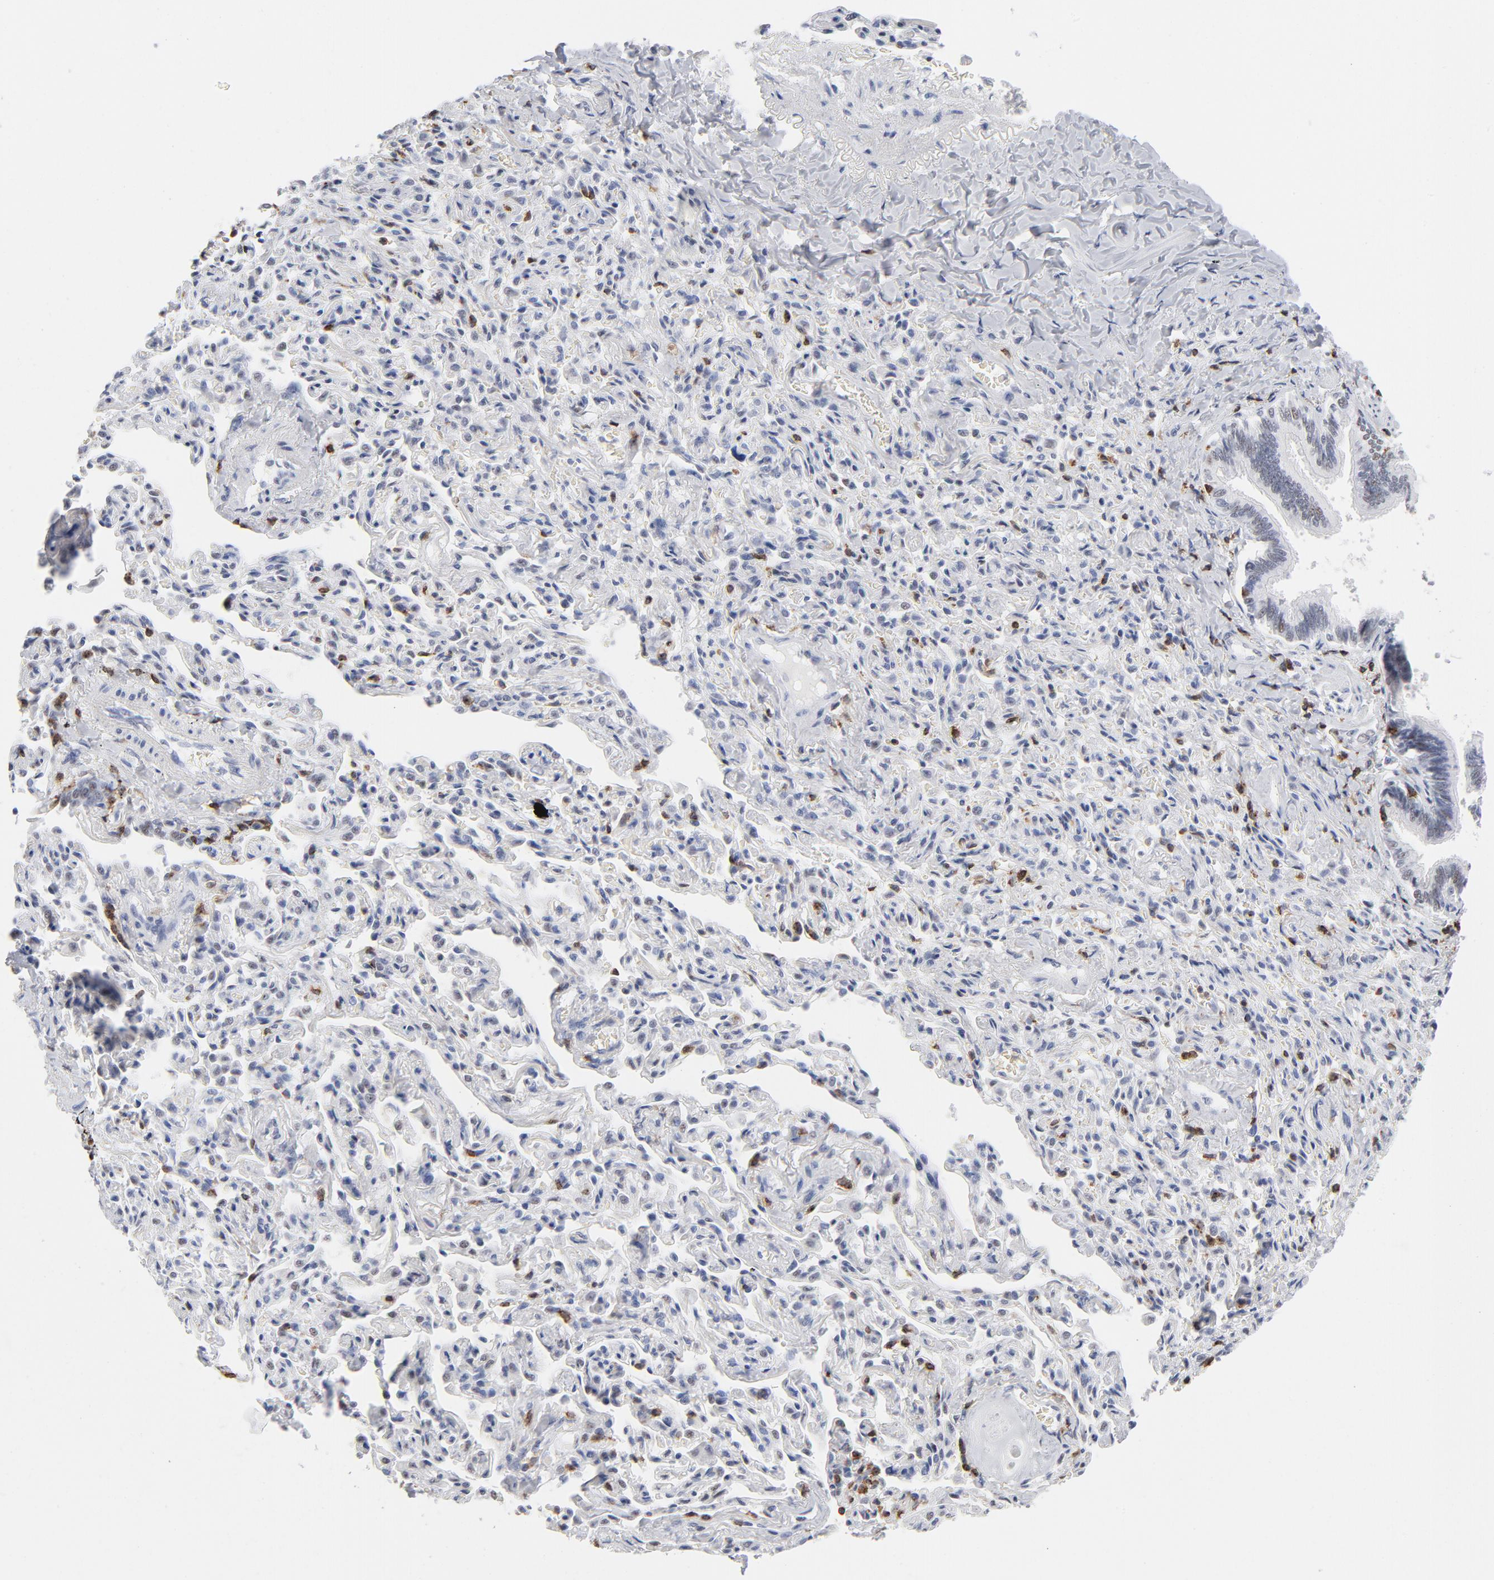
{"staining": {"intensity": "negative", "quantity": "none", "location": "none"}, "tissue": "bronchus", "cell_type": "Respiratory epithelial cells", "image_type": "normal", "snomed": [{"axis": "morphology", "description": "Normal tissue, NOS"}, {"axis": "topography", "description": "Lung"}], "caption": "A histopathology image of bronchus stained for a protein reveals no brown staining in respiratory epithelial cells. (DAB (3,3'-diaminobenzidine) IHC with hematoxylin counter stain).", "gene": "CD2", "patient": {"sex": "male", "age": 64}}